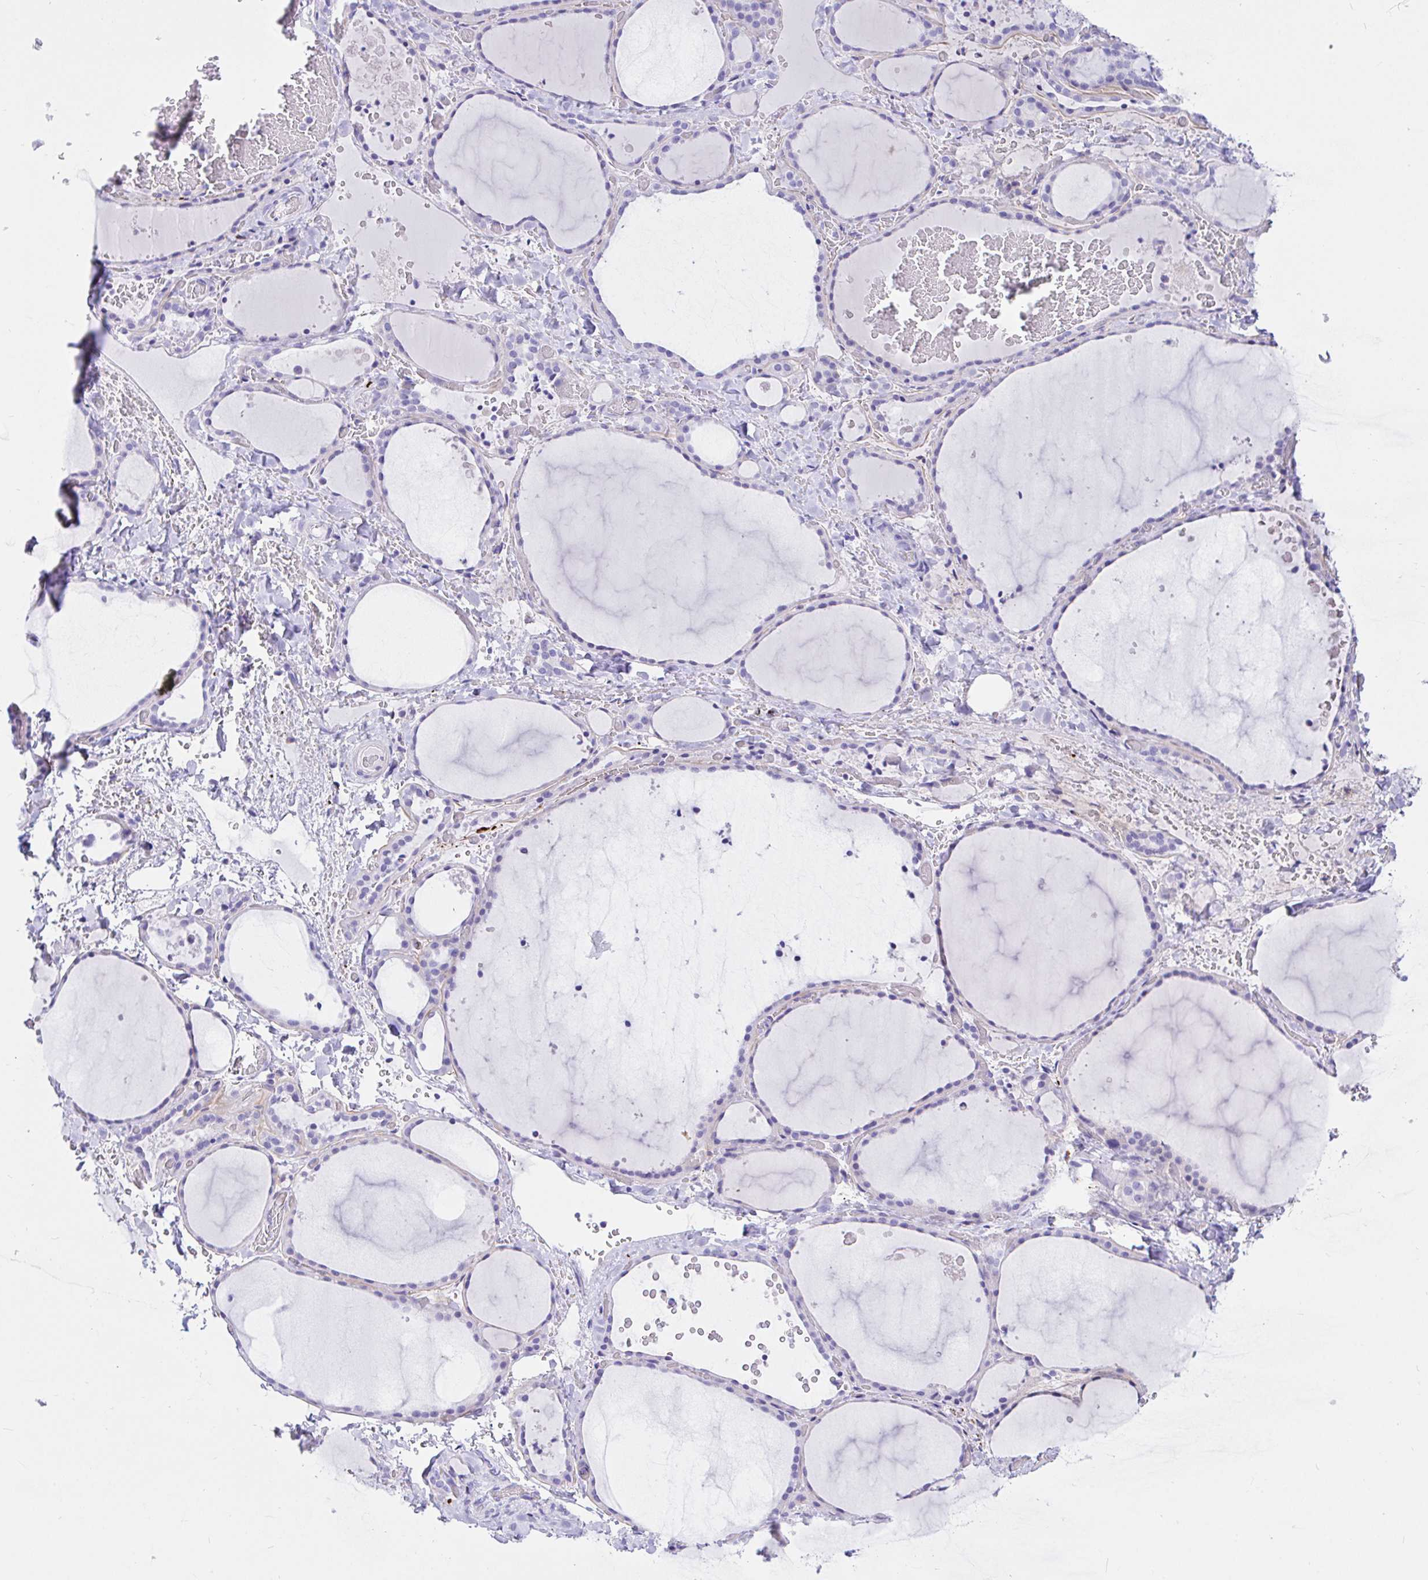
{"staining": {"intensity": "negative", "quantity": "none", "location": "none"}, "tissue": "thyroid gland", "cell_type": "Glandular cells", "image_type": "normal", "snomed": [{"axis": "morphology", "description": "Normal tissue, NOS"}, {"axis": "topography", "description": "Thyroid gland"}], "caption": "This is an immunohistochemistry histopathology image of benign human thyroid gland. There is no positivity in glandular cells.", "gene": "CCDC62", "patient": {"sex": "female", "age": 36}}